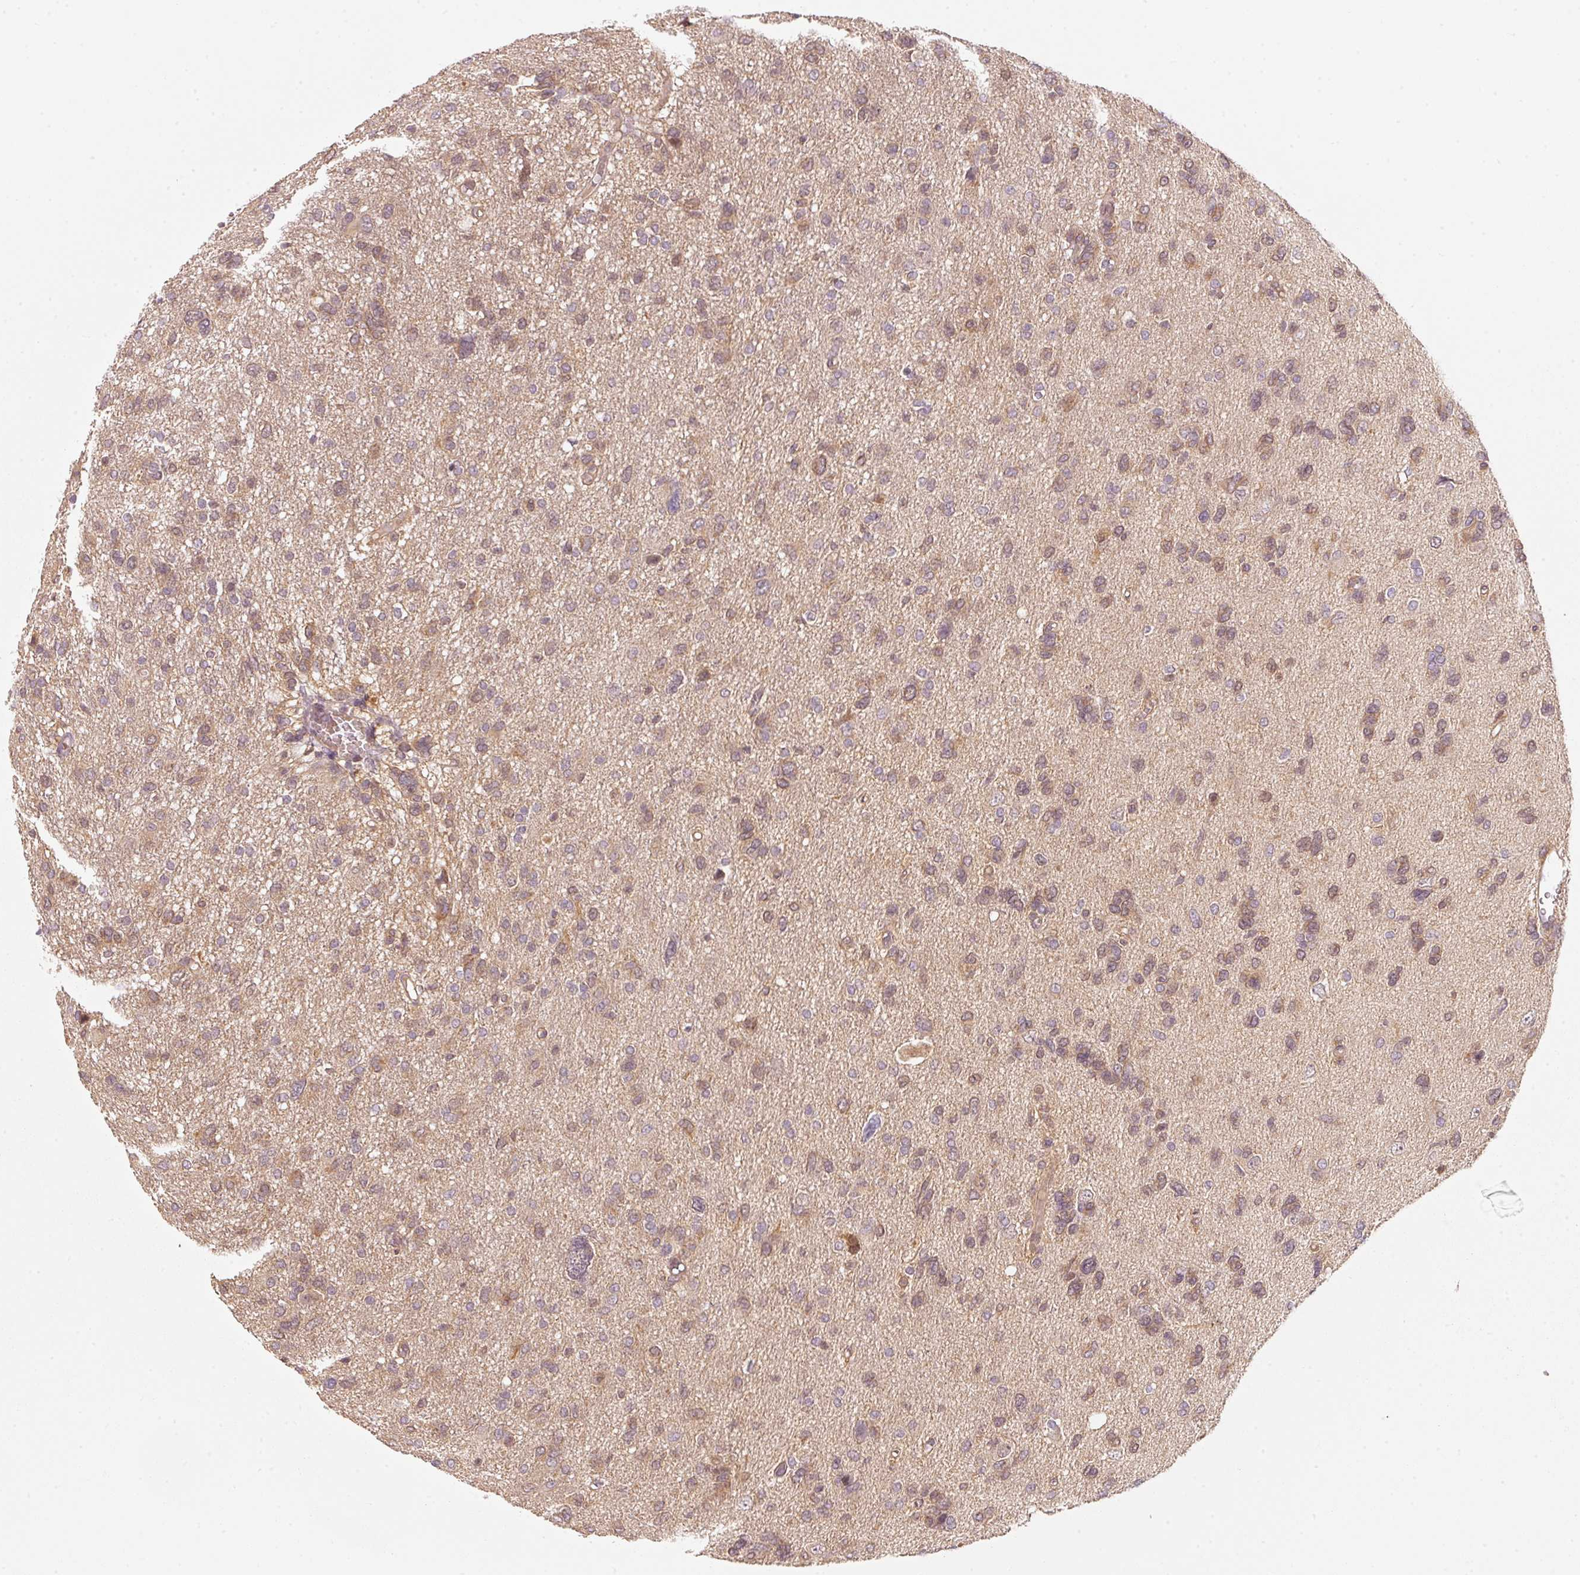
{"staining": {"intensity": "moderate", "quantity": ">75%", "location": "cytoplasmic/membranous"}, "tissue": "glioma", "cell_type": "Tumor cells", "image_type": "cancer", "snomed": [{"axis": "morphology", "description": "Glioma, malignant, High grade"}, {"axis": "topography", "description": "Brain"}], "caption": "Glioma stained for a protein demonstrates moderate cytoplasmic/membranous positivity in tumor cells.", "gene": "RRAS2", "patient": {"sex": "female", "age": 59}}